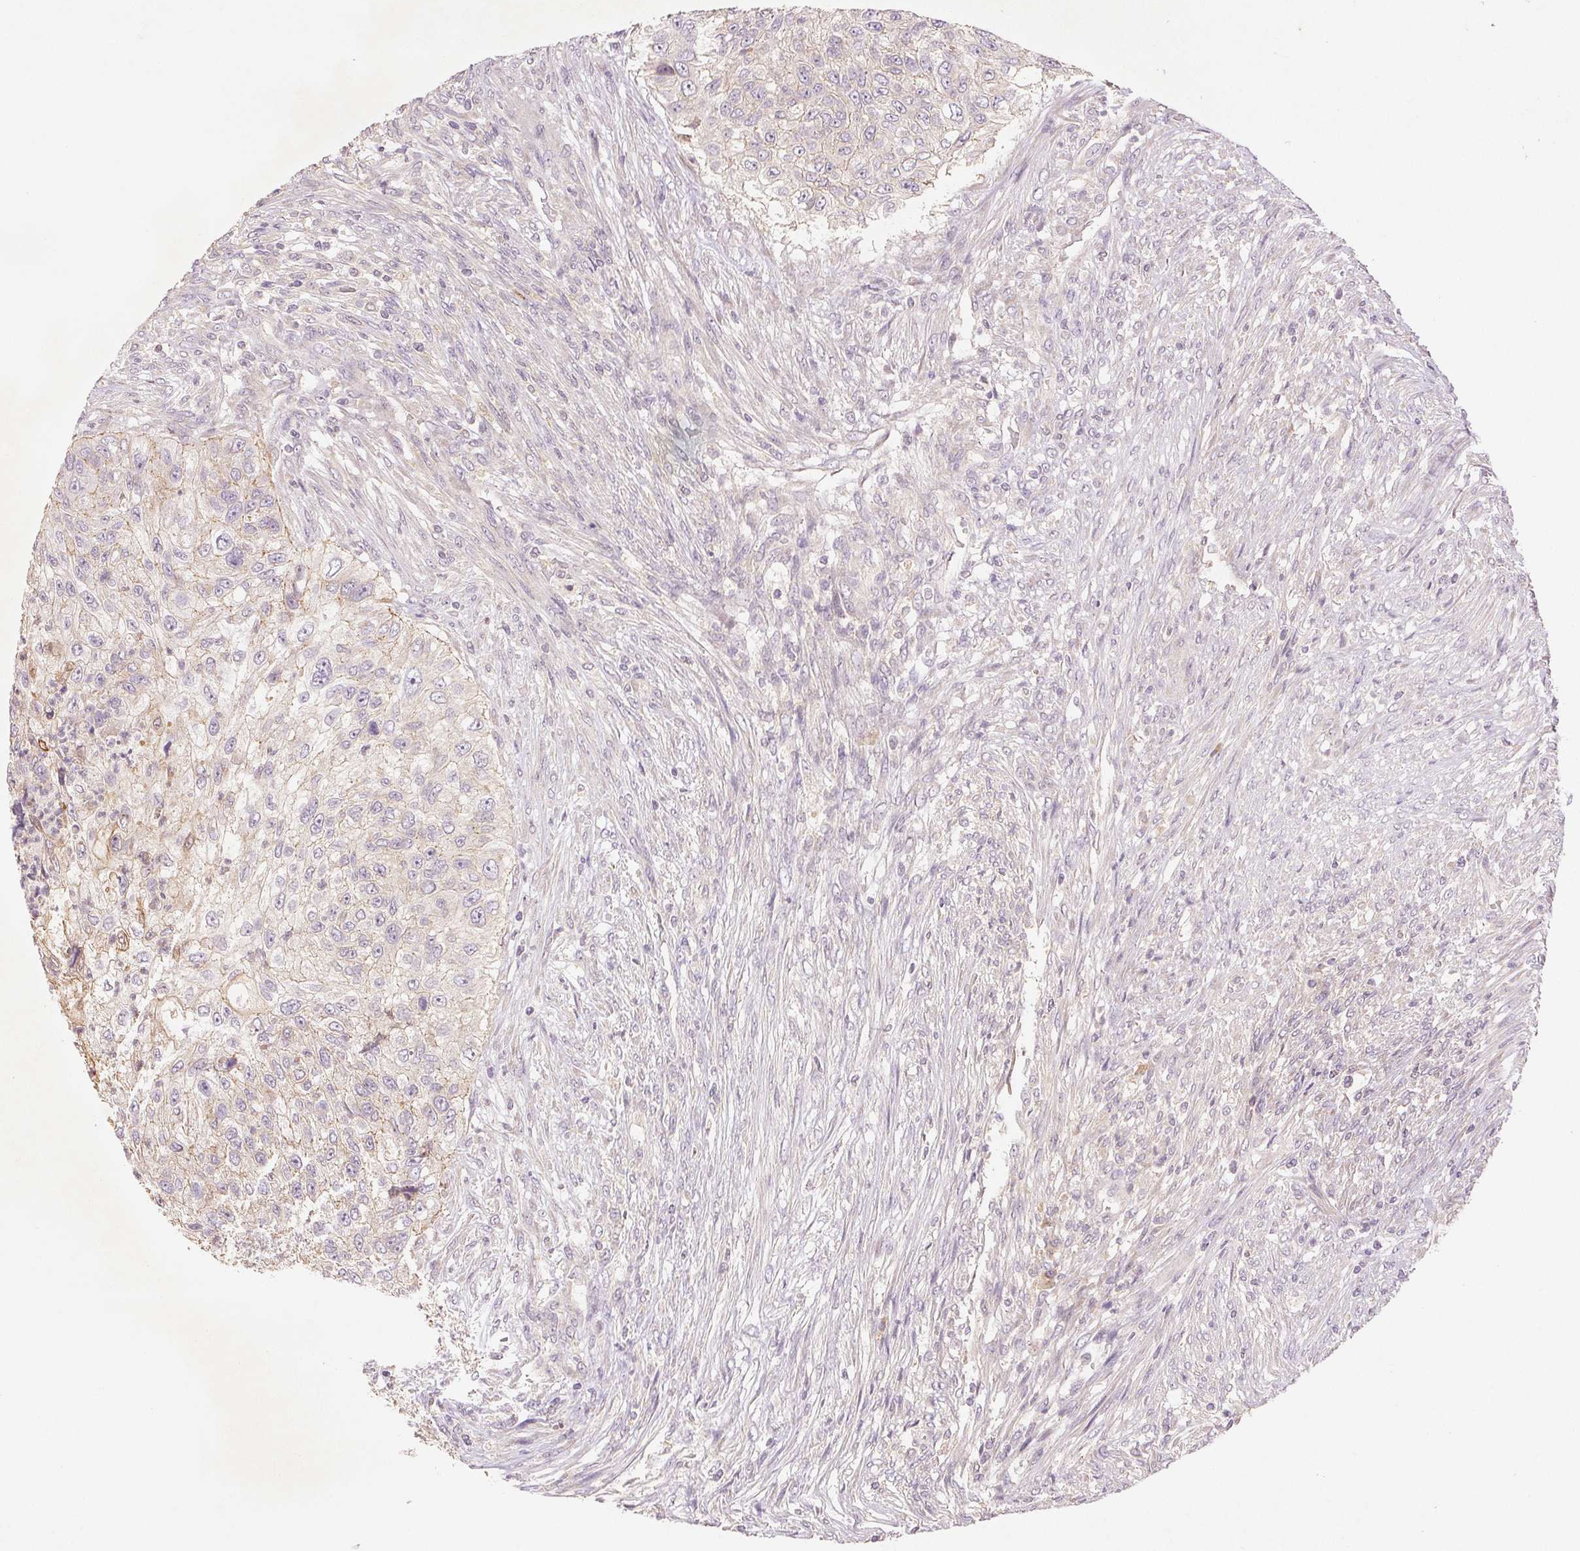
{"staining": {"intensity": "negative", "quantity": "none", "location": "none"}, "tissue": "urothelial cancer", "cell_type": "Tumor cells", "image_type": "cancer", "snomed": [{"axis": "morphology", "description": "Urothelial carcinoma, High grade"}, {"axis": "topography", "description": "Urinary bladder"}], "caption": "Tumor cells show no significant protein staining in high-grade urothelial carcinoma.", "gene": "YIF1B", "patient": {"sex": "female", "age": 60}}